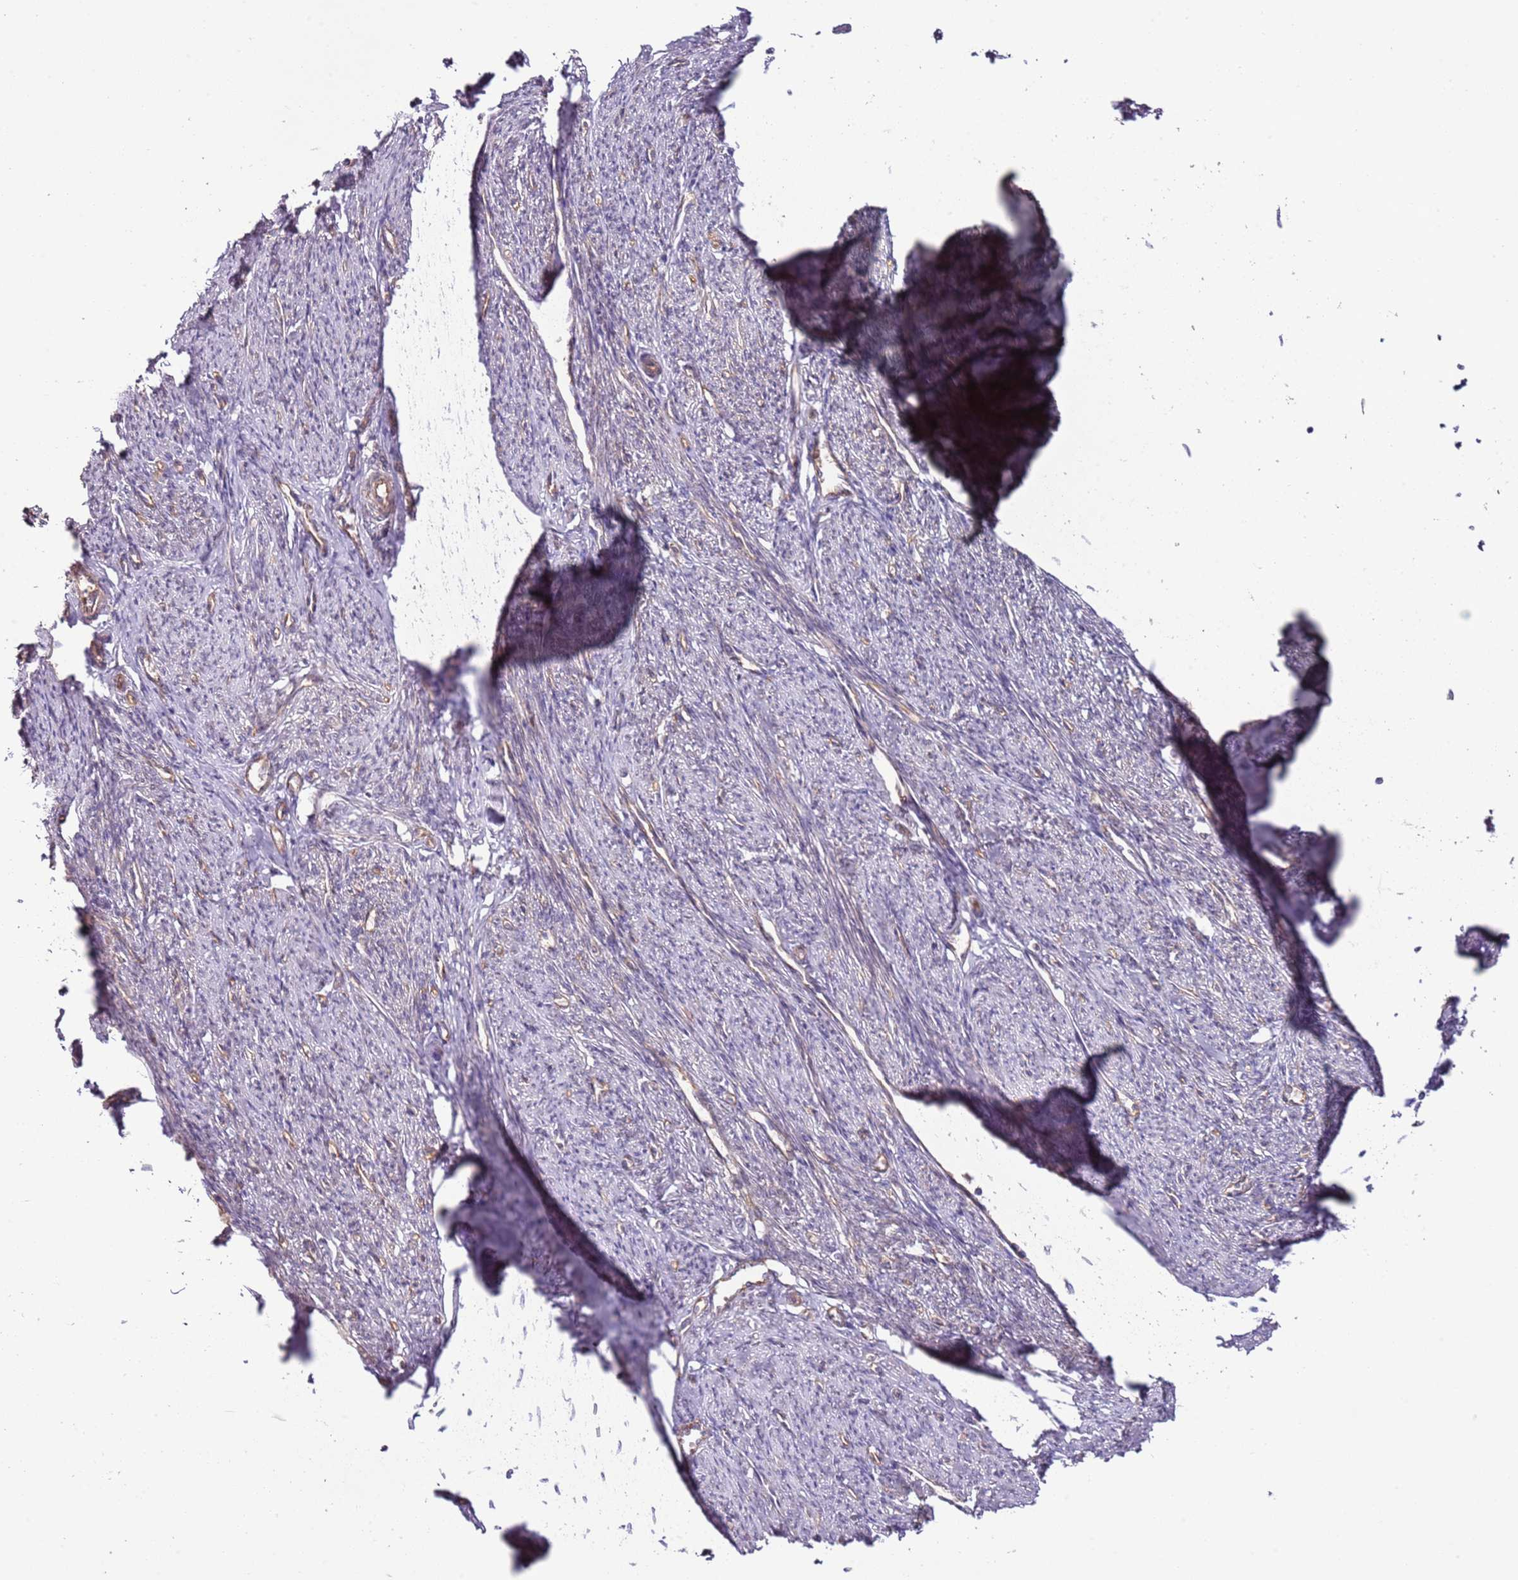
{"staining": {"intensity": "moderate", "quantity": "25%-75%", "location": "cytoplasmic/membranous"}, "tissue": "smooth muscle", "cell_type": "Smooth muscle cells", "image_type": "normal", "snomed": [{"axis": "morphology", "description": "Normal tissue, NOS"}, {"axis": "topography", "description": "Smooth muscle"}, {"axis": "topography", "description": "Uterus"}], "caption": "Brown immunohistochemical staining in normal smooth muscle reveals moderate cytoplasmic/membranous staining in about 25%-75% of smooth muscle cells.", "gene": "LPIN2", "patient": {"sex": "female", "age": 59}}